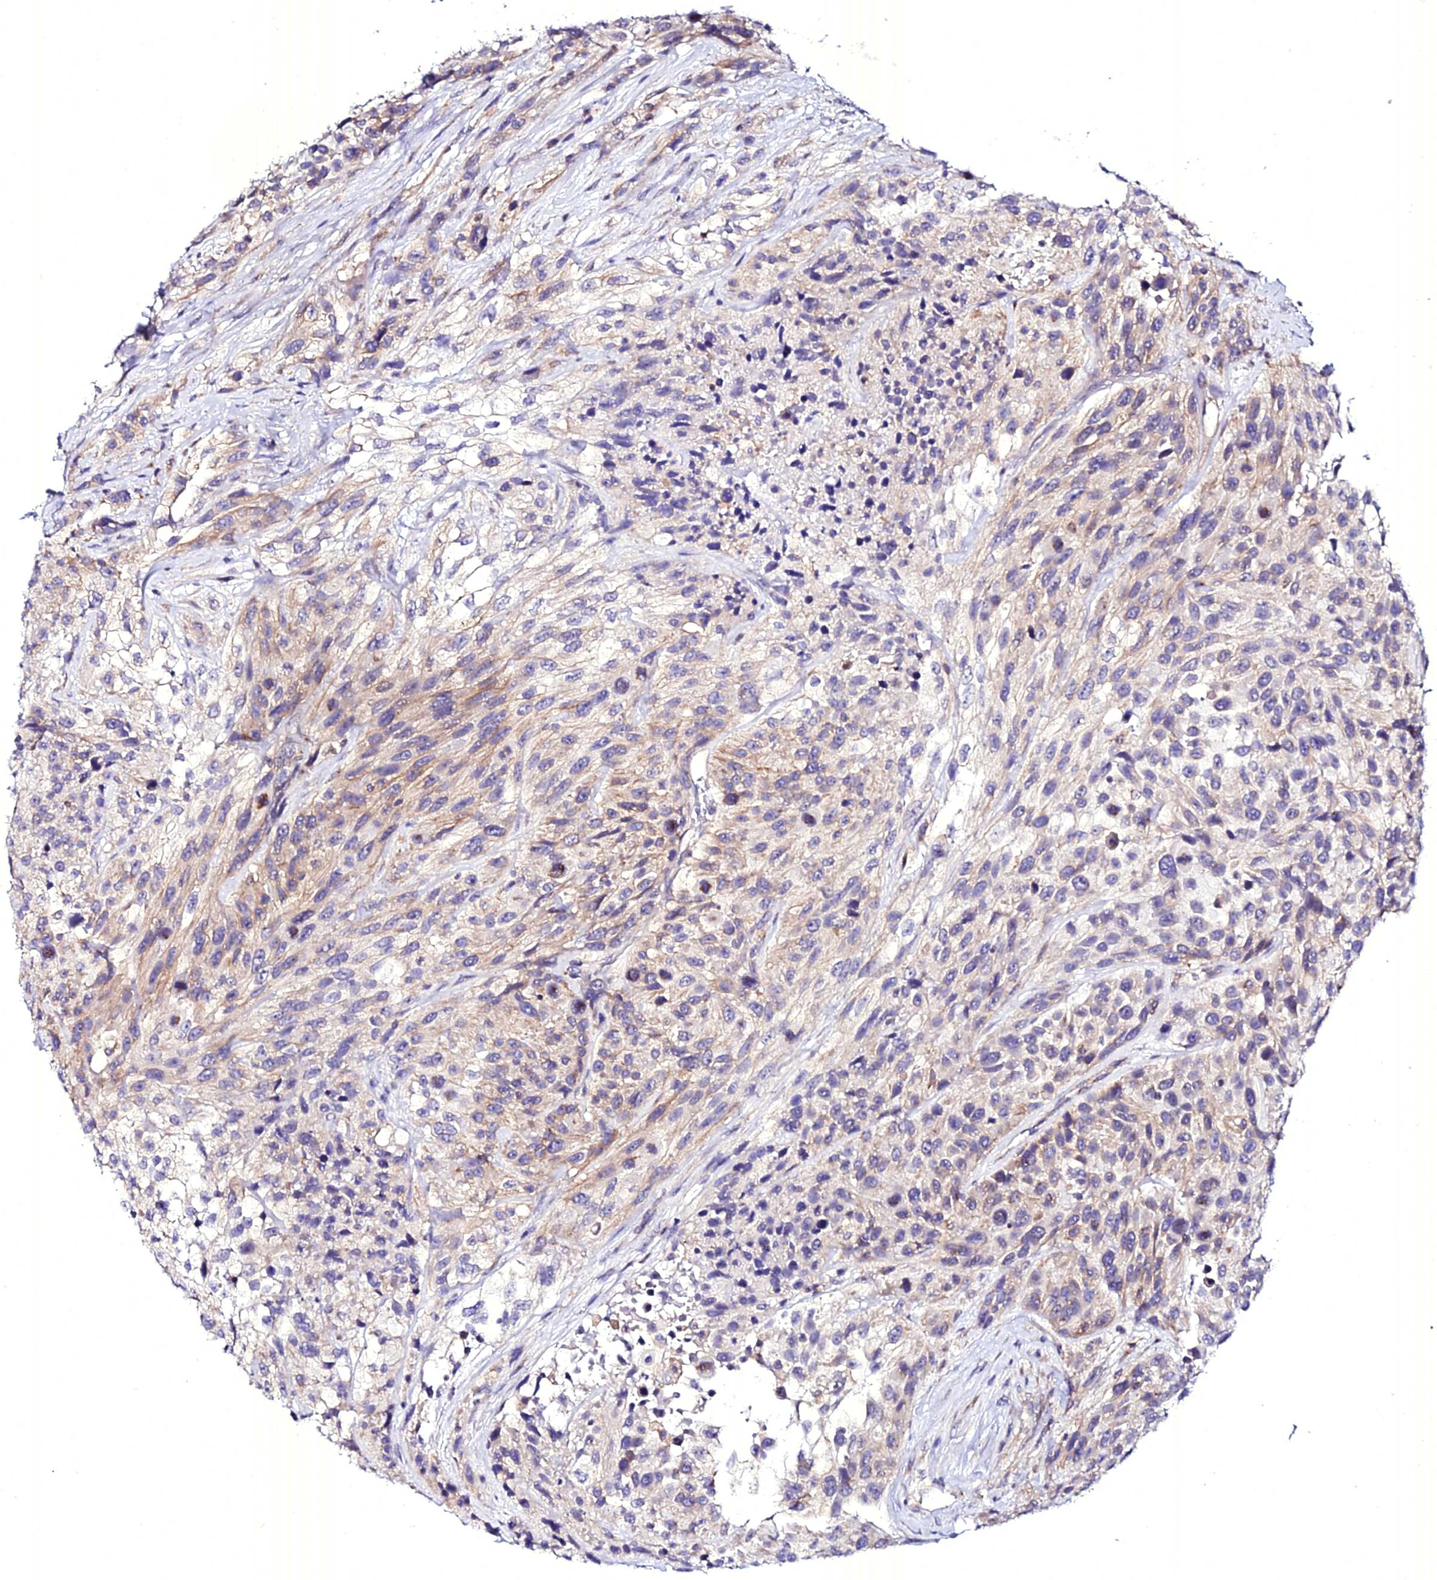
{"staining": {"intensity": "moderate", "quantity": "<25%", "location": "cytoplasmic/membranous"}, "tissue": "urothelial cancer", "cell_type": "Tumor cells", "image_type": "cancer", "snomed": [{"axis": "morphology", "description": "Urothelial carcinoma, High grade"}, {"axis": "topography", "description": "Urinary bladder"}], "caption": "Protein staining by immunohistochemistry reveals moderate cytoplasmic/membranous positivity in about <25% of tumor cells in urothelial cancer. (Stains: DAB in brown, nuclei in blue, Microscopy: brightfield microscopy at high magnification).", "gene": "ATG16L2", "patient": {"sex": "female", "age": 70}}